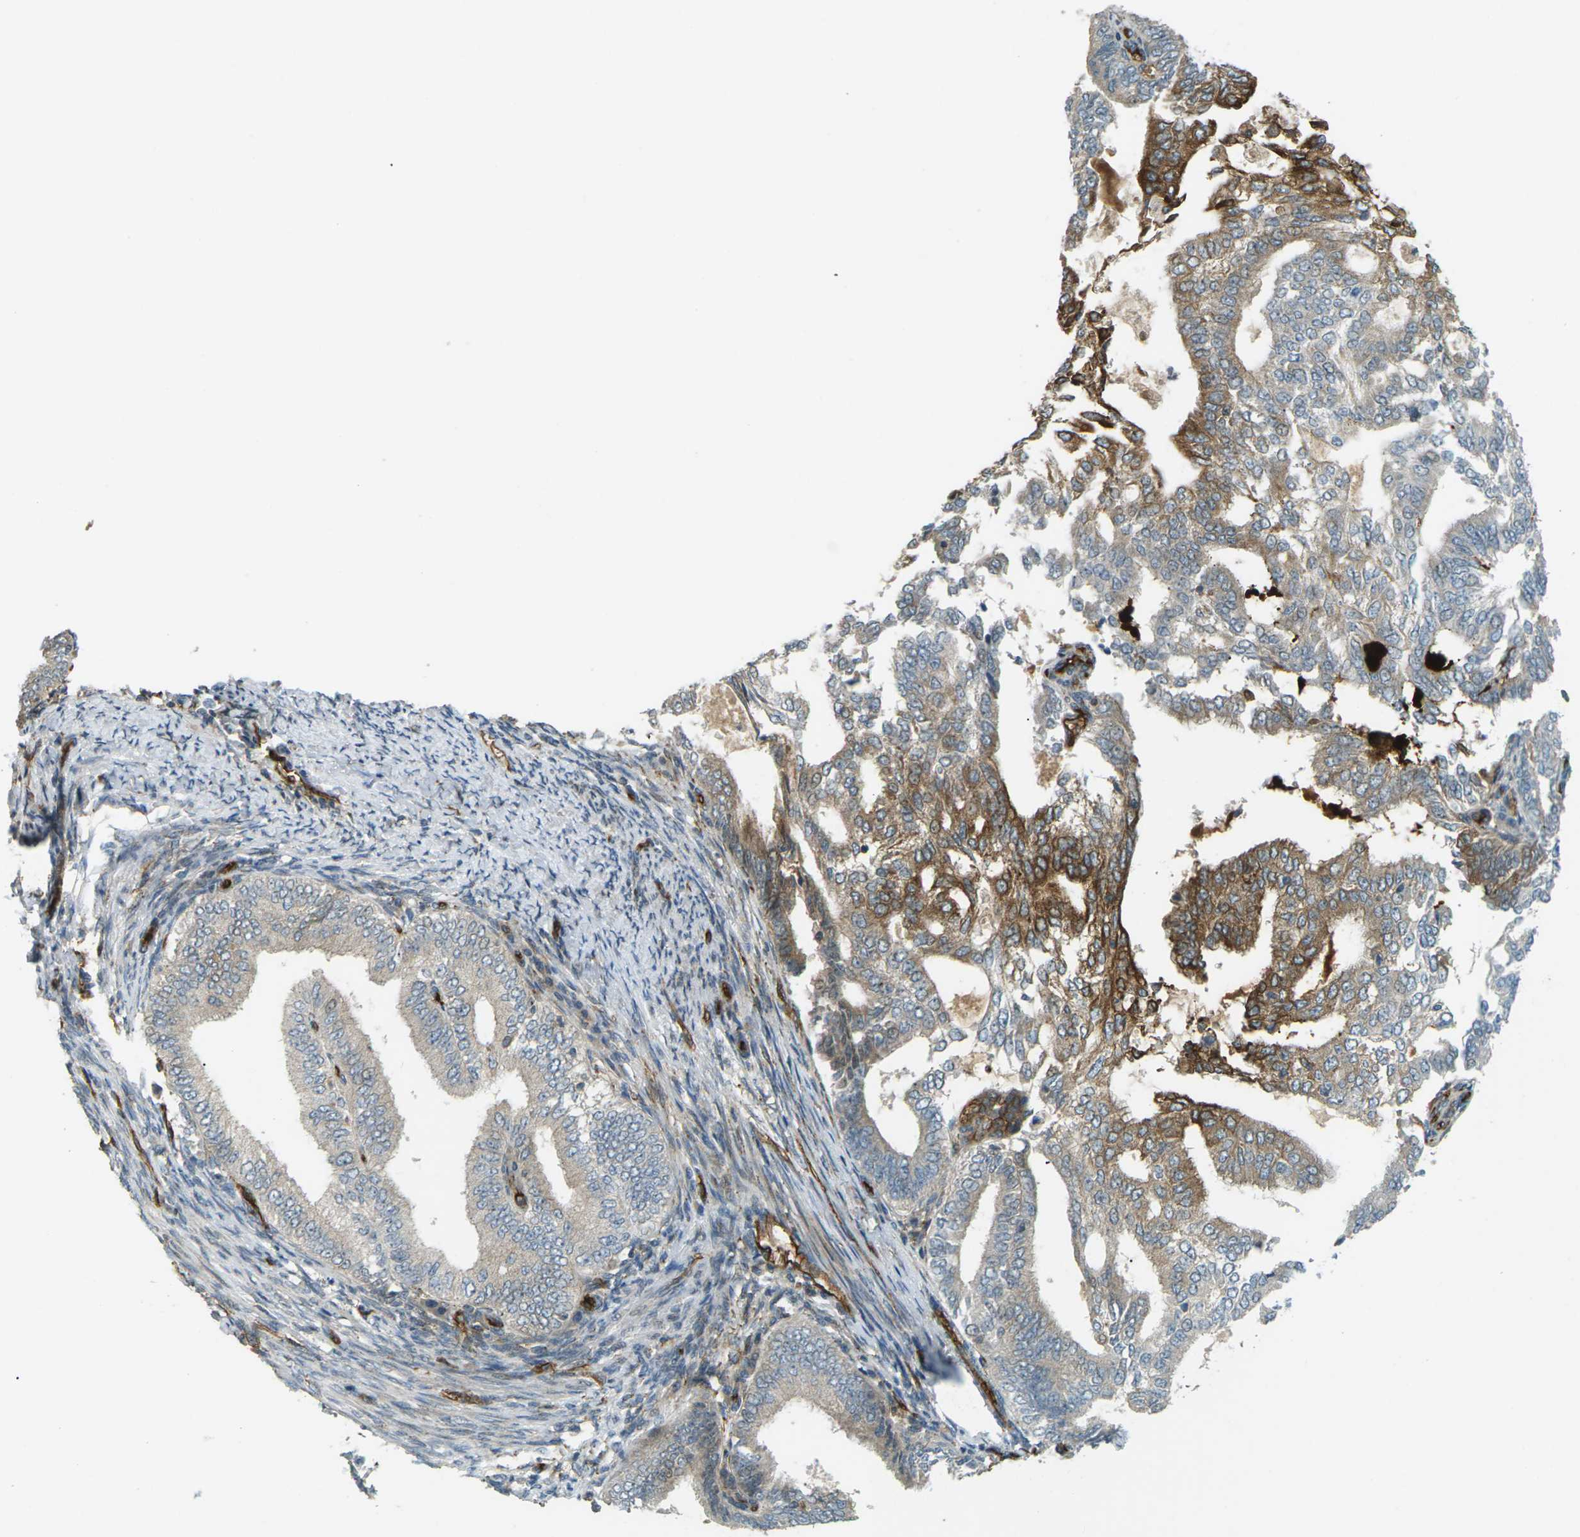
{"staining": {"intensity": "moderate", "quantity": "25%-75%", "location": "cytoplasmic/membranous"}, "tissue": "endometrial cancer", "cell_type": "Tumor cells", "image_type": "cancer", "snomed": [{"axis": "morphology", "description": "Adenocarcinoma, NOS"}, {"axis": "topography", "description": "Endometrium"}], "caption": "The photomicrograph exhibits immunohistochemical staining of endometrial cancer. There is moderate cytoplasmic/membranous positivity is appreciated in about 25%-75% of tumor cells.", "gene": "S1PR1", "patient": {"sex": "female", "age": 58}}